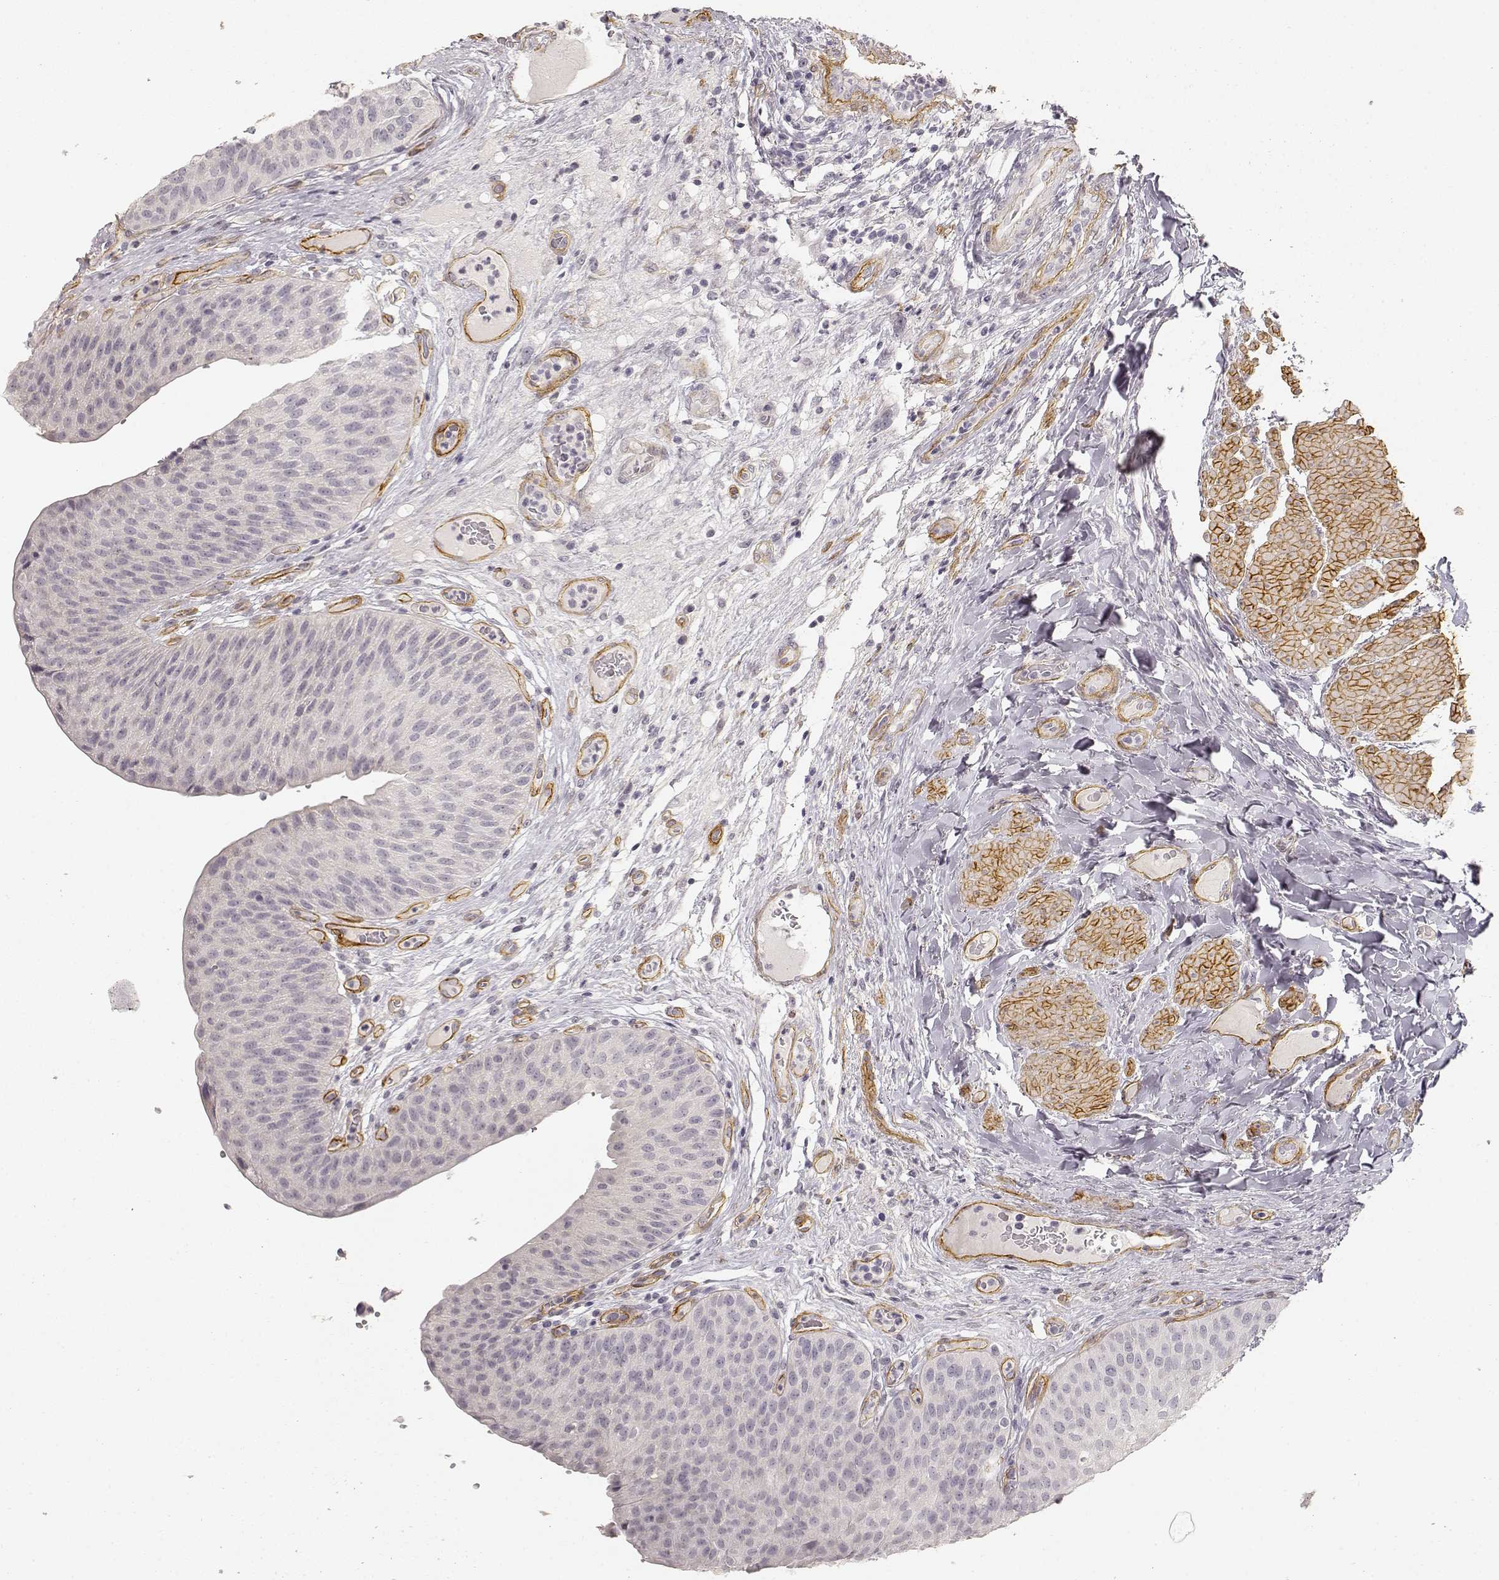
{"staining": {"intensity": "negative", "quantity": "none", "location": "none"}, "tissue": "urinary bladder", "cell_type": "Urothelial cells", "image_type": "normal", "snomed": [{"axis": "morphology", "description": "Normal tissue, NOS"}, {"axis": "topography", "description": "Urinary bladder"}], "caption": "IHC micrograph of unremarkable urinary bladder: urinary bladder stained with DAB reveals no significant protein expression in urothelial cells. (Immunohistochemistry (ihc), brightfield microscopy, high magnification).", "gene": "LAMA4", "patient": {"sex": "male", "age": 66}}